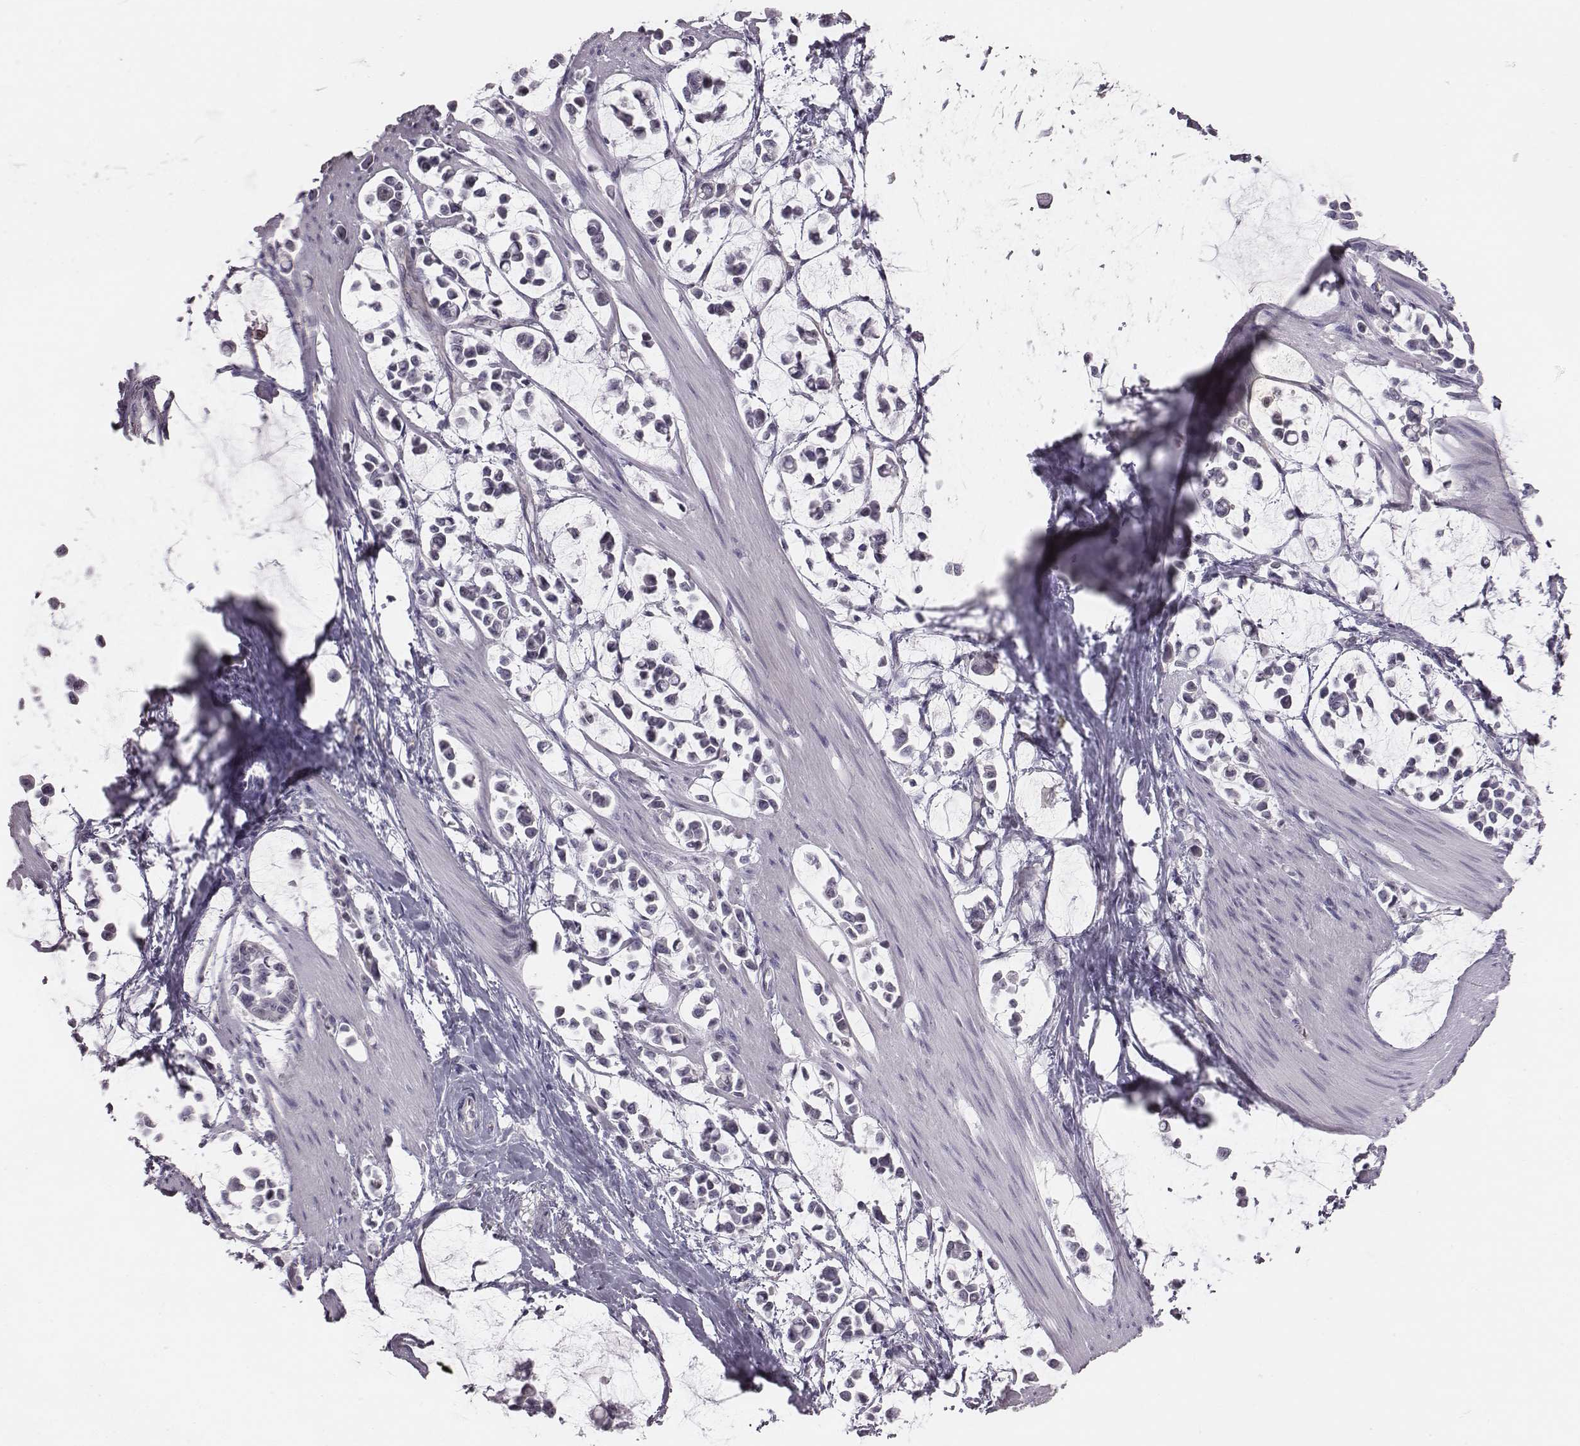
{"staining": {"intensity": "negative", "quantity": "none", "location": "none"}, "tissue": "stomach cancer", "cell_type": "Tumor cells", "image_type": "cancer", "snomed": [{"axis": "morphology", "description": "Adenocarcinoma, NOS"}, {"axis": "topography", "description": "Stomach"}], "caption": "Human stomach cancer stained for a protein using immunohistochemistry (IHC) exhibits no staining in tumor cells.", "gene": "CACNG4", "patient": {"sex": "male", "age": 82}}